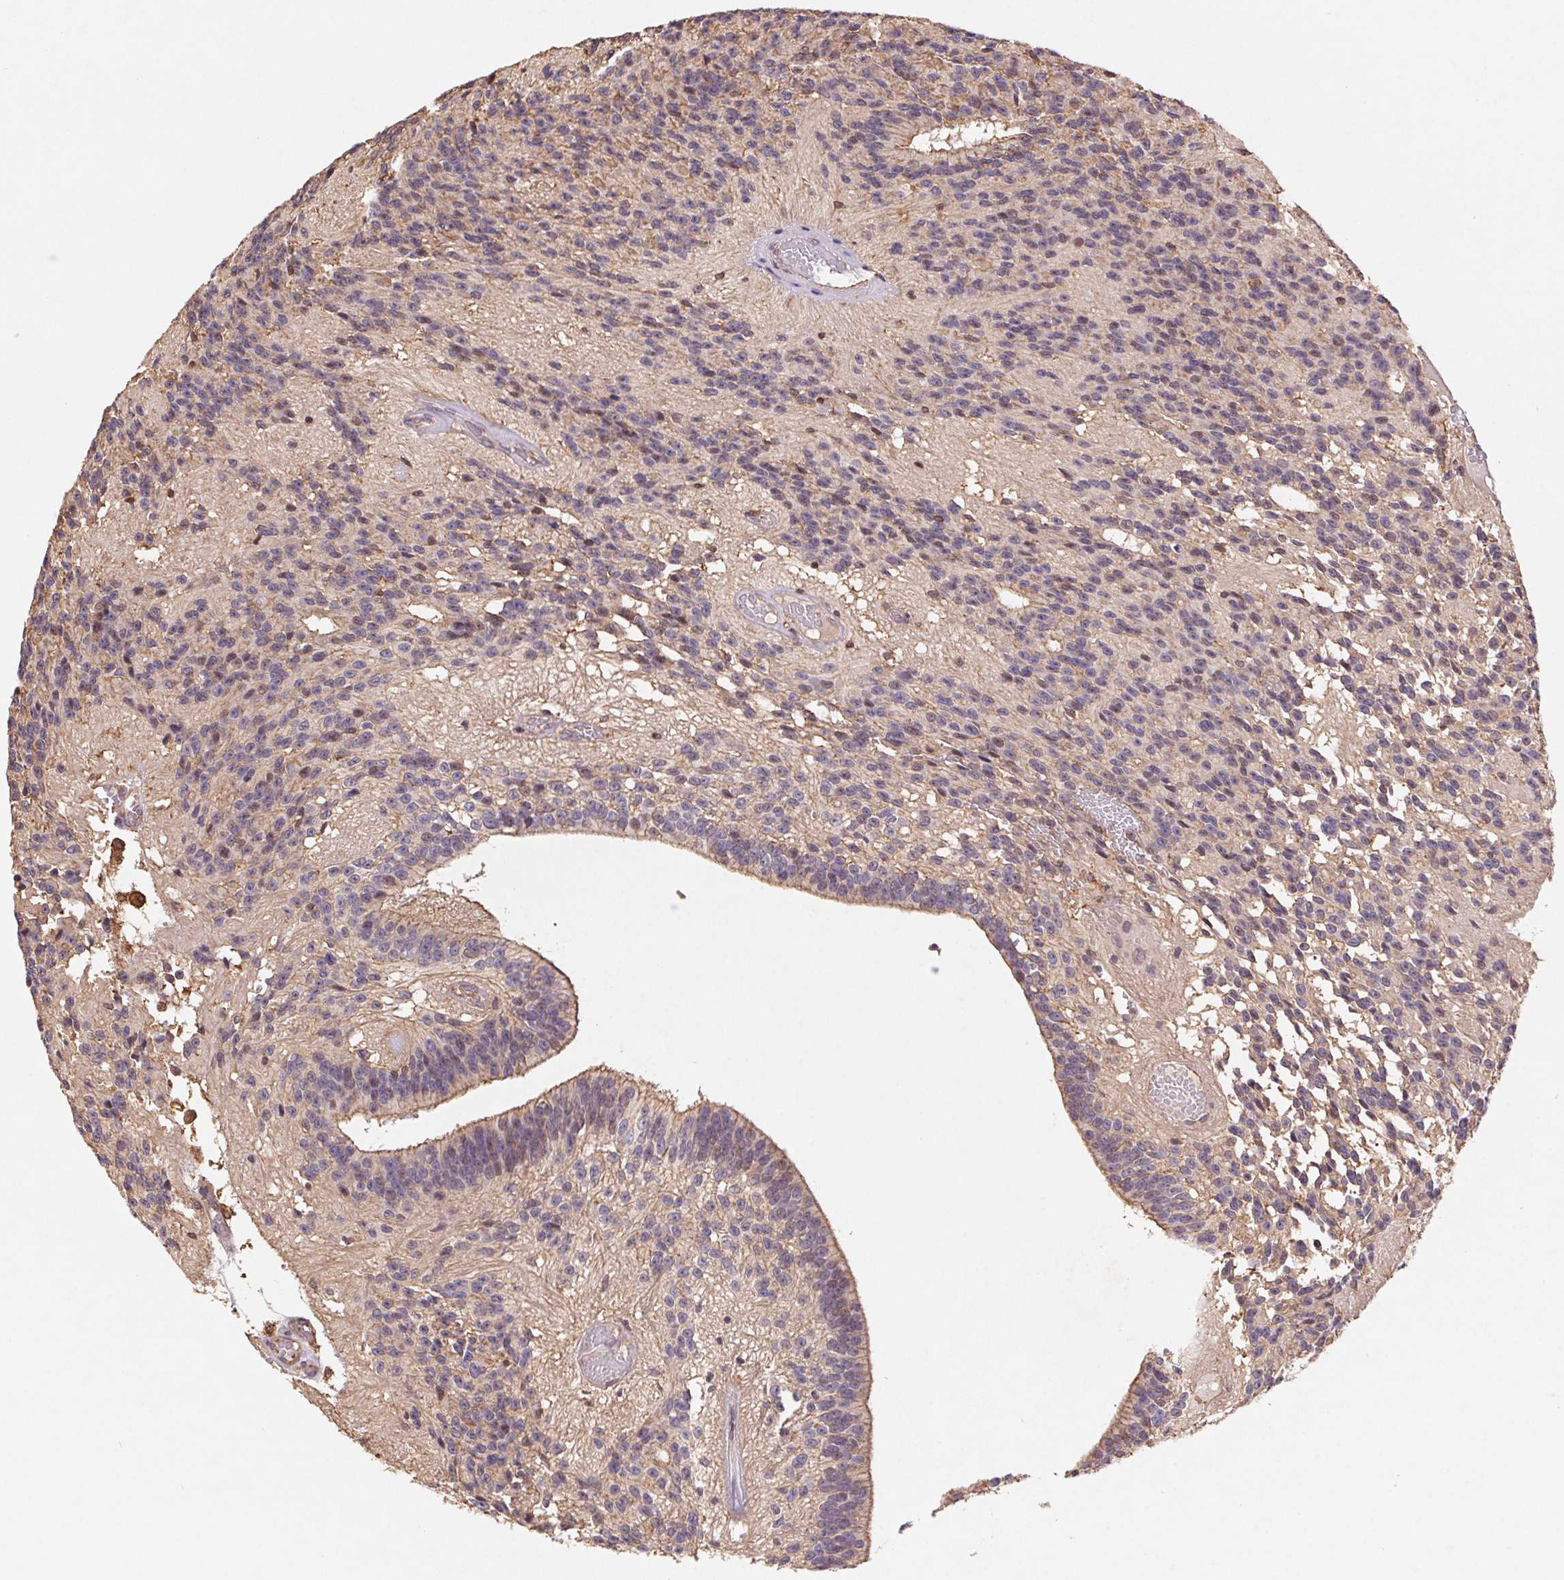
{"staining": {"intensity": "negative", "quantity": "none", "location": "none"}, "tissue": "glioma", "cell_type": "Tumor cells", "image_type": "cancer", "snomed": [{"axis": "morphology", "description": "Glioma, malignant, Low grade"}, {"axis": "topography", "description": "Brain"}], "caption": "Tumor cells are negative for brown protein staining in malignant glioma (low-grade). (Immunohistochemistry (ihc), brightfield microscopy, high magnification).", "gene": "ATG10", "patient": {"sex": "male", "age": 31}}